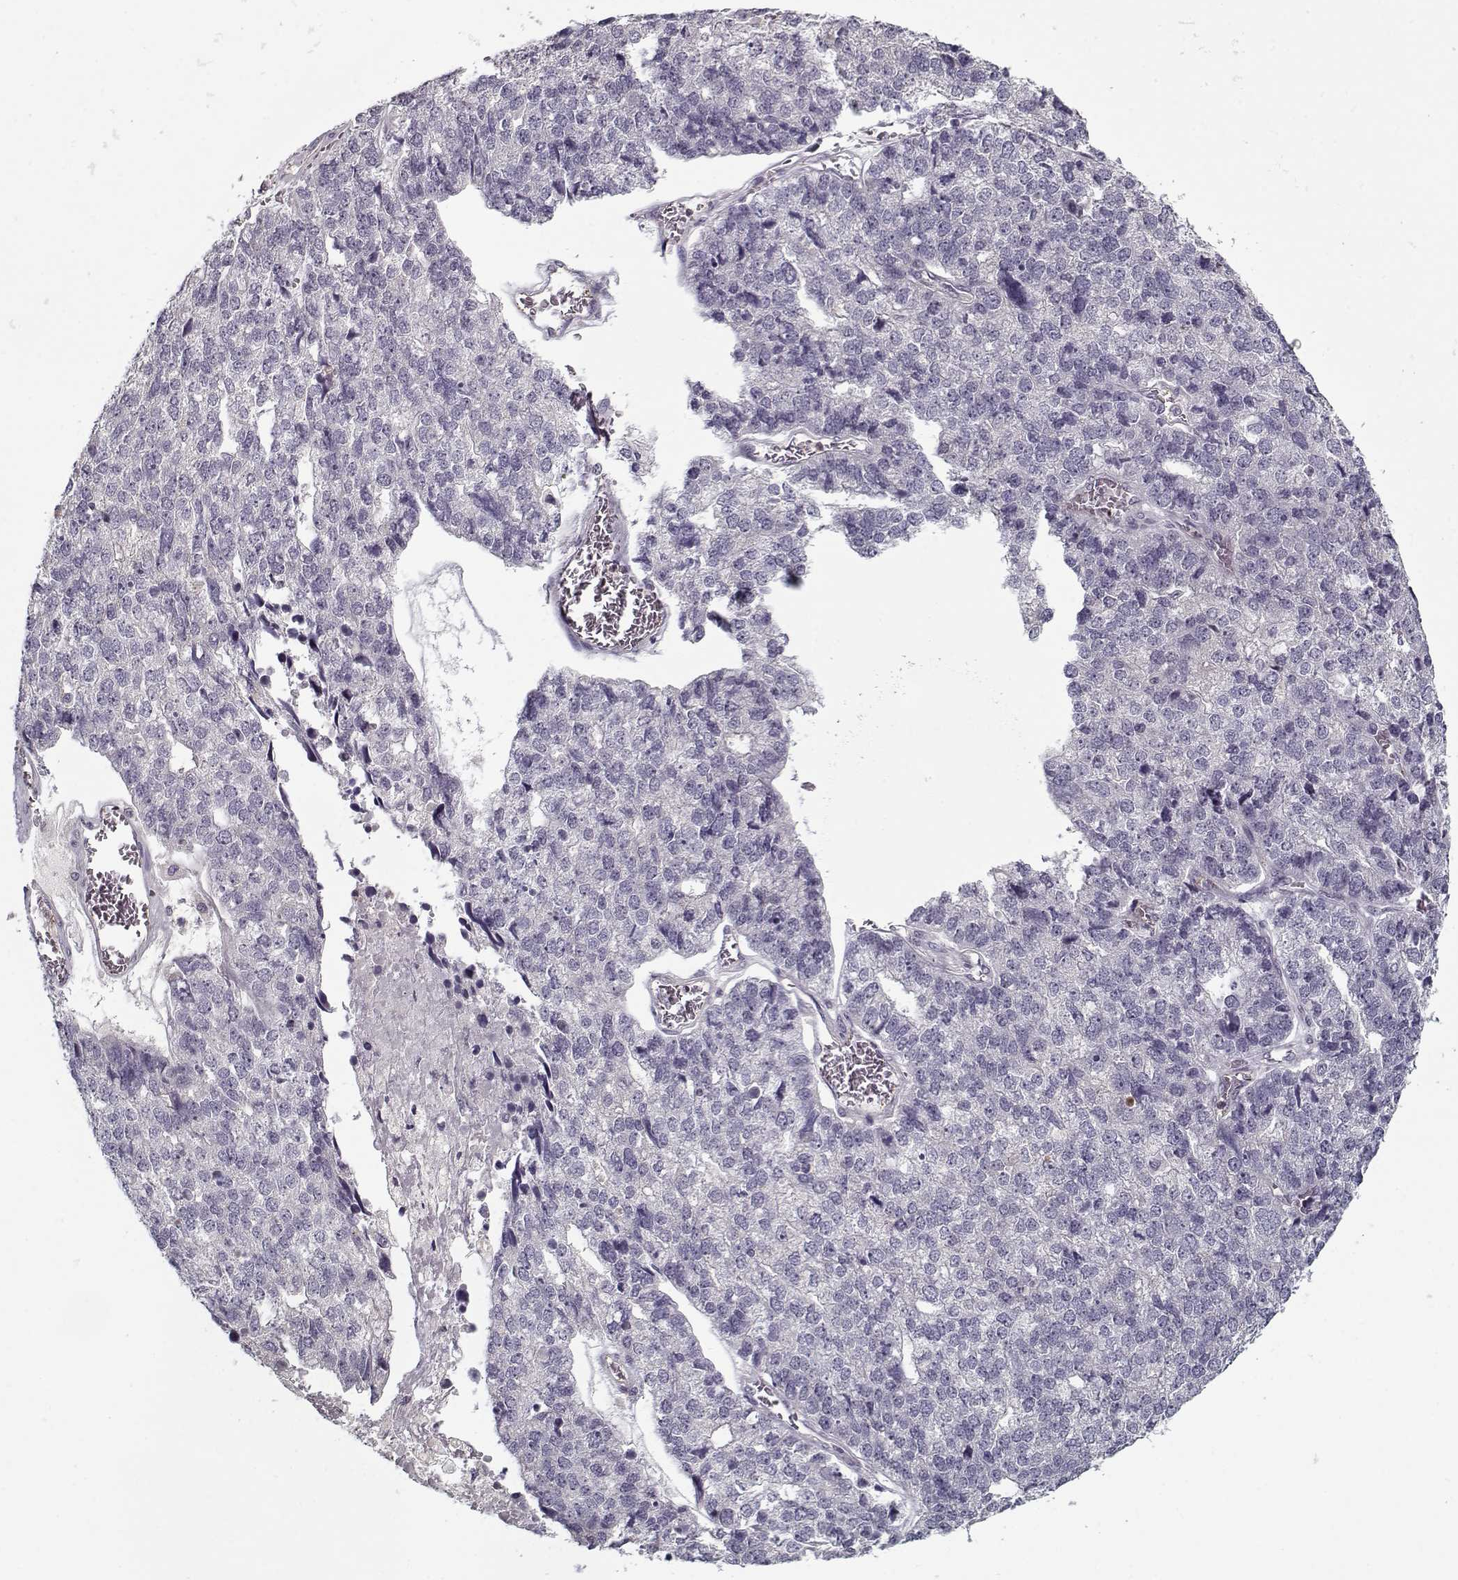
{"staining": {"intensity": "negative", "quantity": "none", "location": "none"}, "tissue": "stomach cancer", "cell_type": "Tumor cells", "image_type": "cancer", "snomed": [{"axis": "morphology", "description": "Adenocarcinoma, NOS"}, {"axis": "topography", "description": "Stomach"}], "caption": "Adenocarcinoma (stomach) was stained to show a protein in brown. There is no significant expression in tumor cells.", "gene": "UNC13D", "patient": {"sex": "male", "age": 69}}